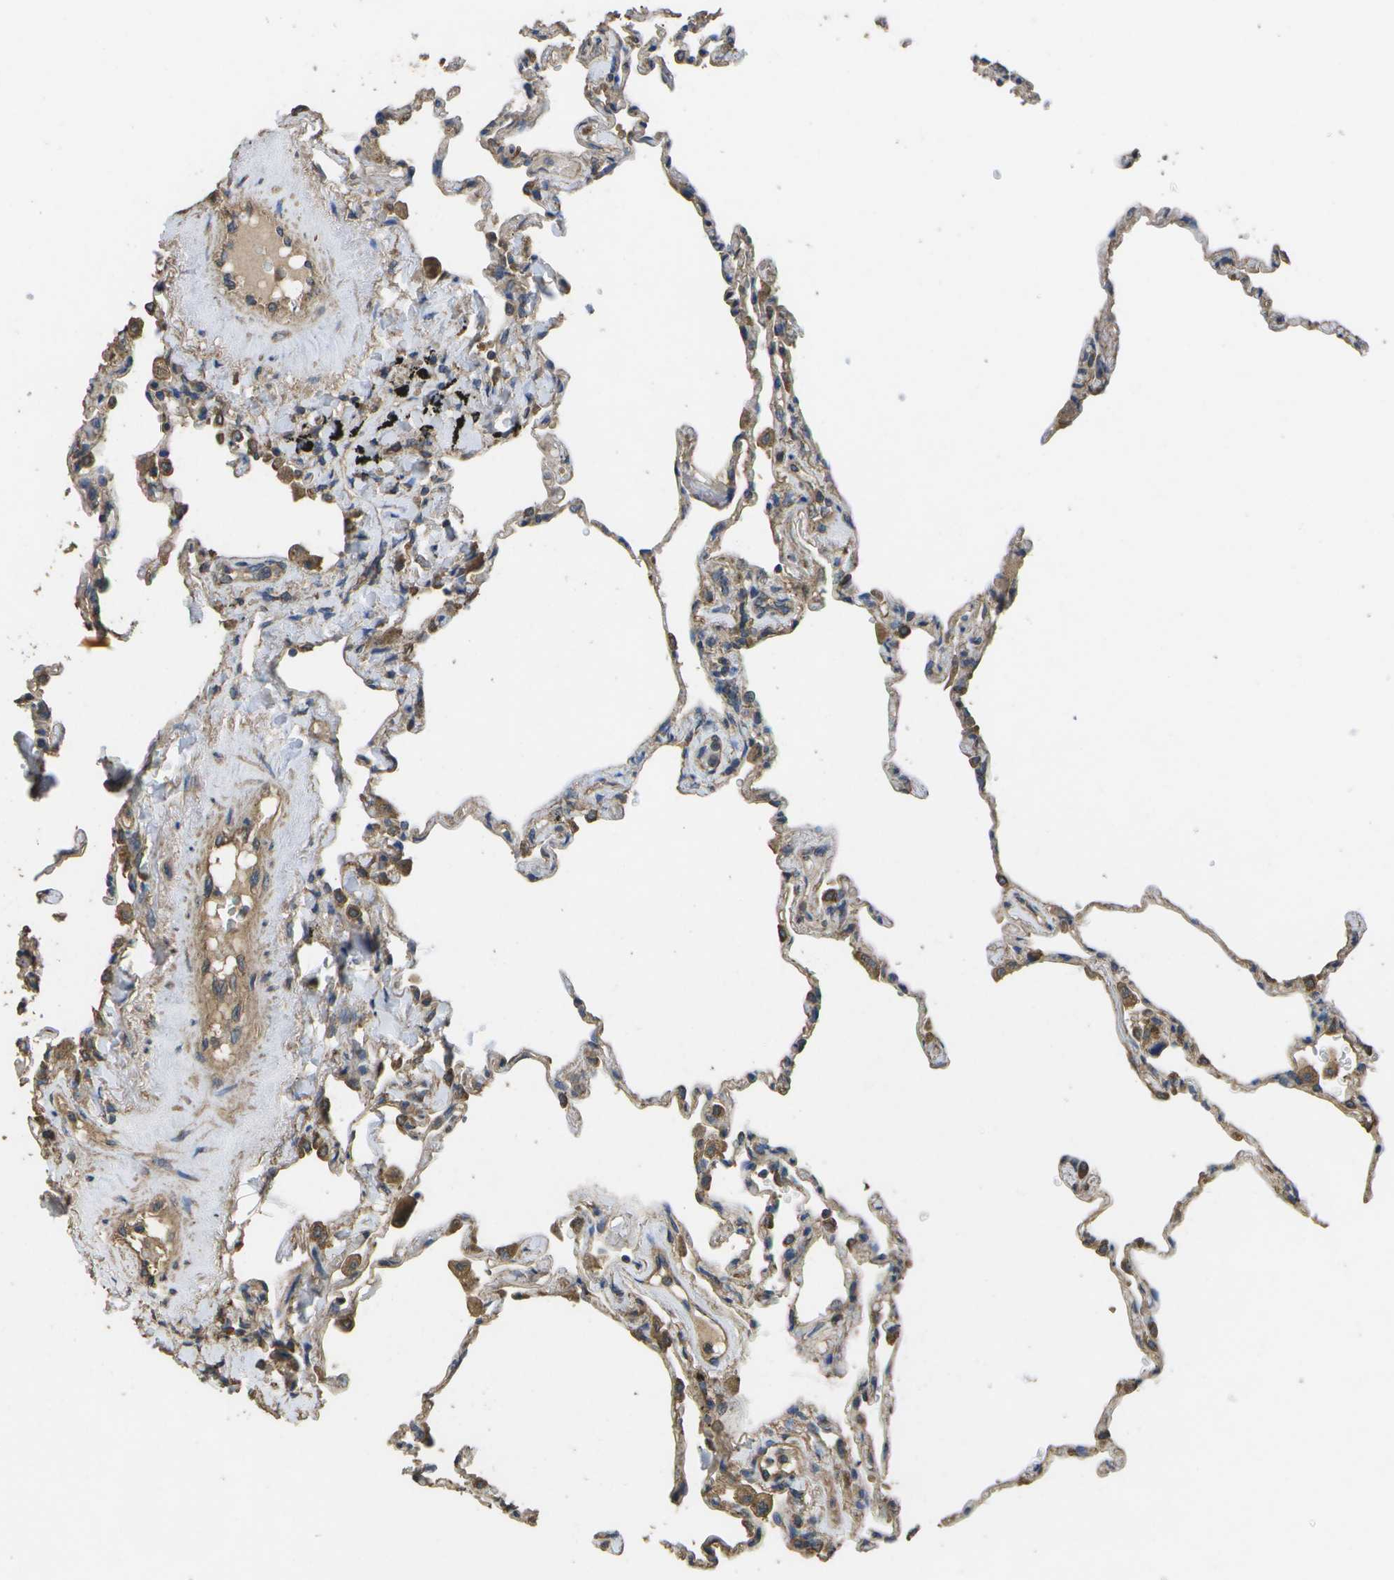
{"staining": {"intensity": "weak", "quantity": "25%-75%", "location": "cytoplasmic/membranous"}, "tissue": "lung", "cell_type": "Alveolar cells", "image_type": "normal", "snomed": [{"axis": "morphology", "description": "Normal tissue, NOS"}, {"axis": "topography", "description": "Lung"}], "caption": "Approximately 25%-75% of alveolar cells in benign human lung show weak cytoplasmic/membranous protein expression as visualized by brown immunohistochemical staining.", "gene": "SACS", "patient": {"sex": "male", "age": 59}}